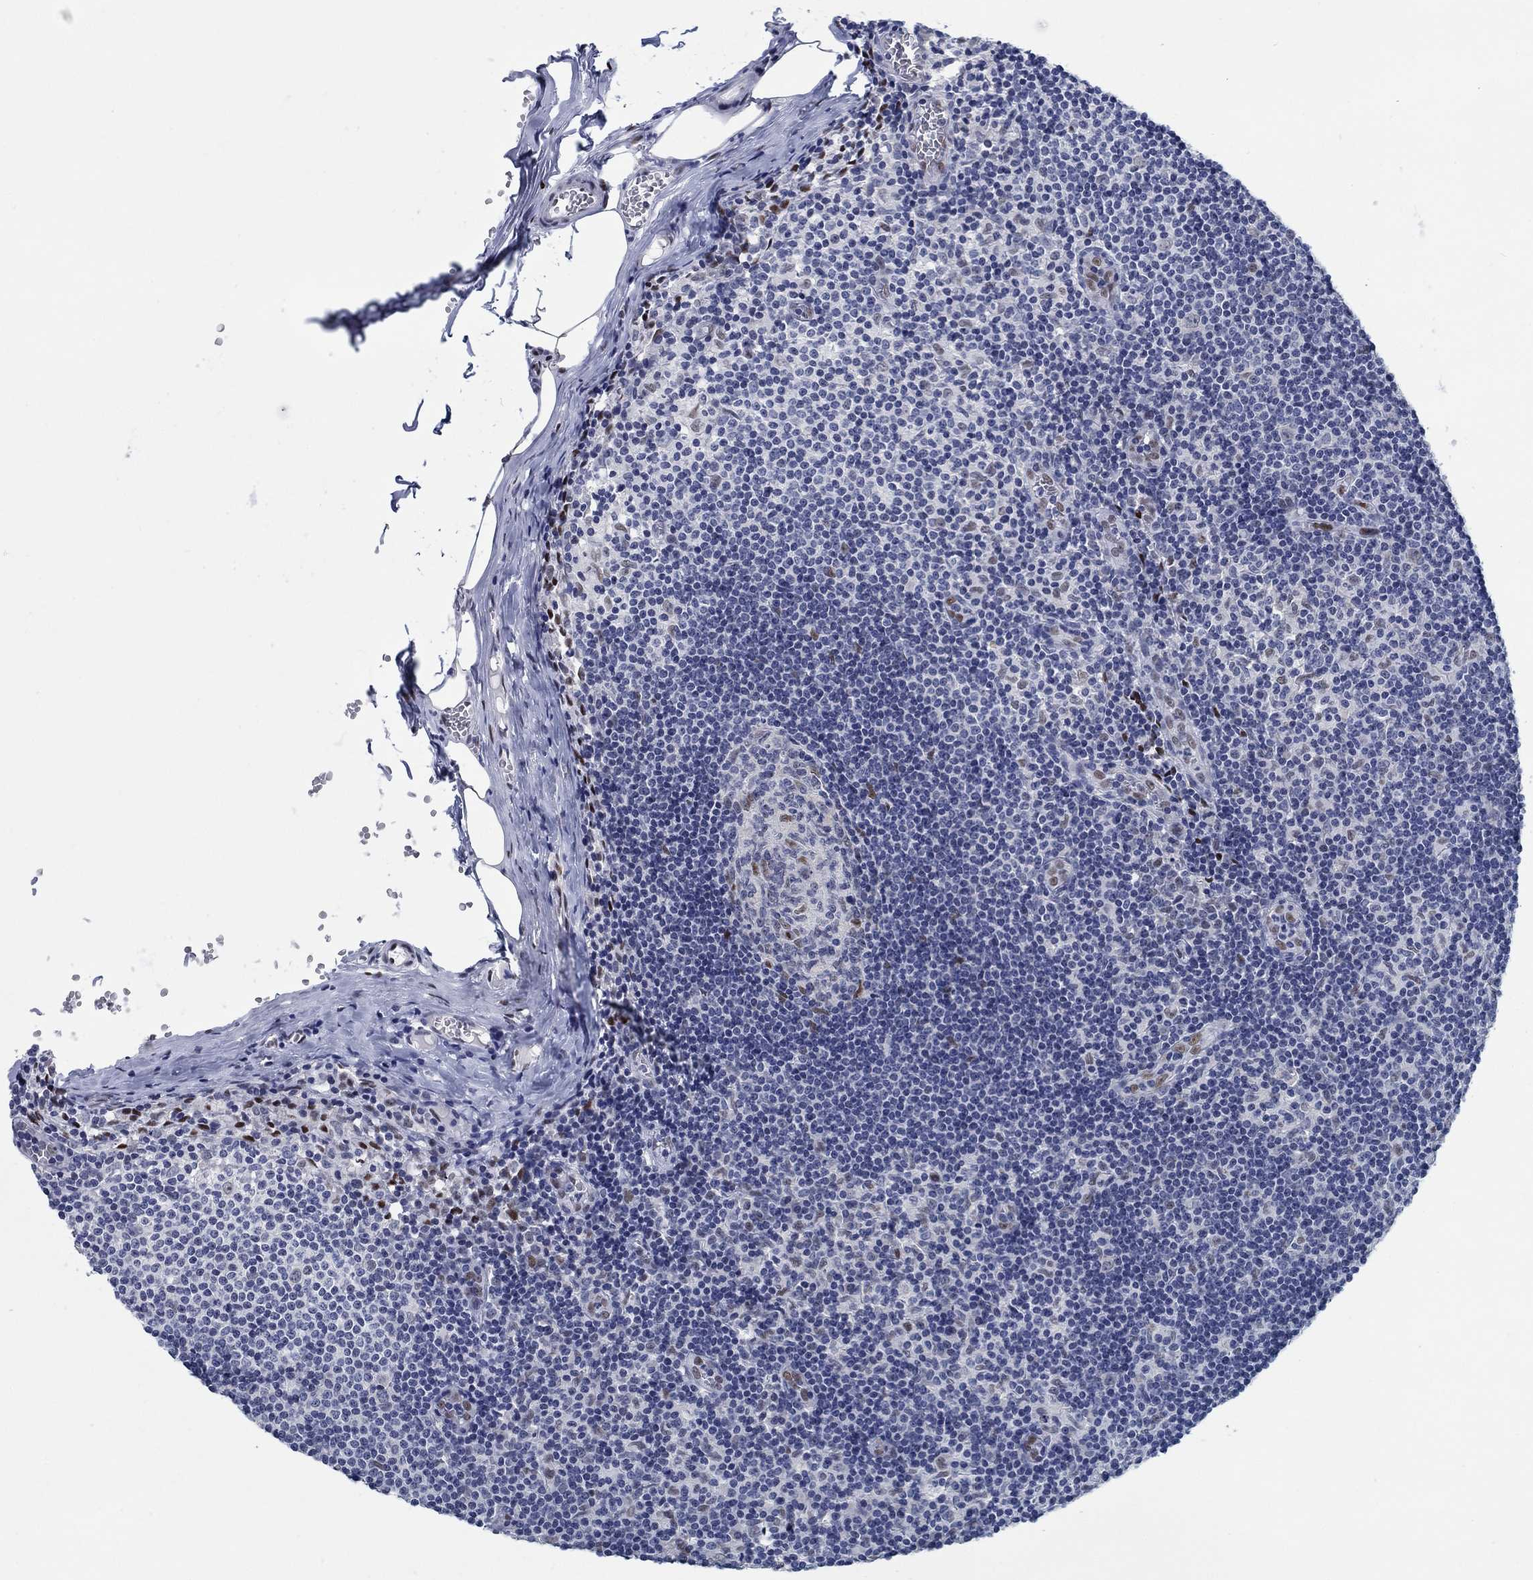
{"staining": {"intensity": "moderate", "quantity": "<25%", "location": "nuclear"}, "tissue": "lymph node", "cell_type": "Germinal center cells", "image_type": "normal", "snomed": [{"axis": "morphology", "description": "Normal tissue, NOS"}, {"axis": "topography", "description": "Lymph node"}], "caption": "Immunohistochemistry image of unremarkable lymph node: human lymph node stained using immunohistochemistry (IHC) shows low levels of moderate protein expression localized specifically in the nuclear of germinal center cells, appearing as a nuclear brown color.", "gene": "ZEB1", "patient": {"sex": "male", "age": 59}}